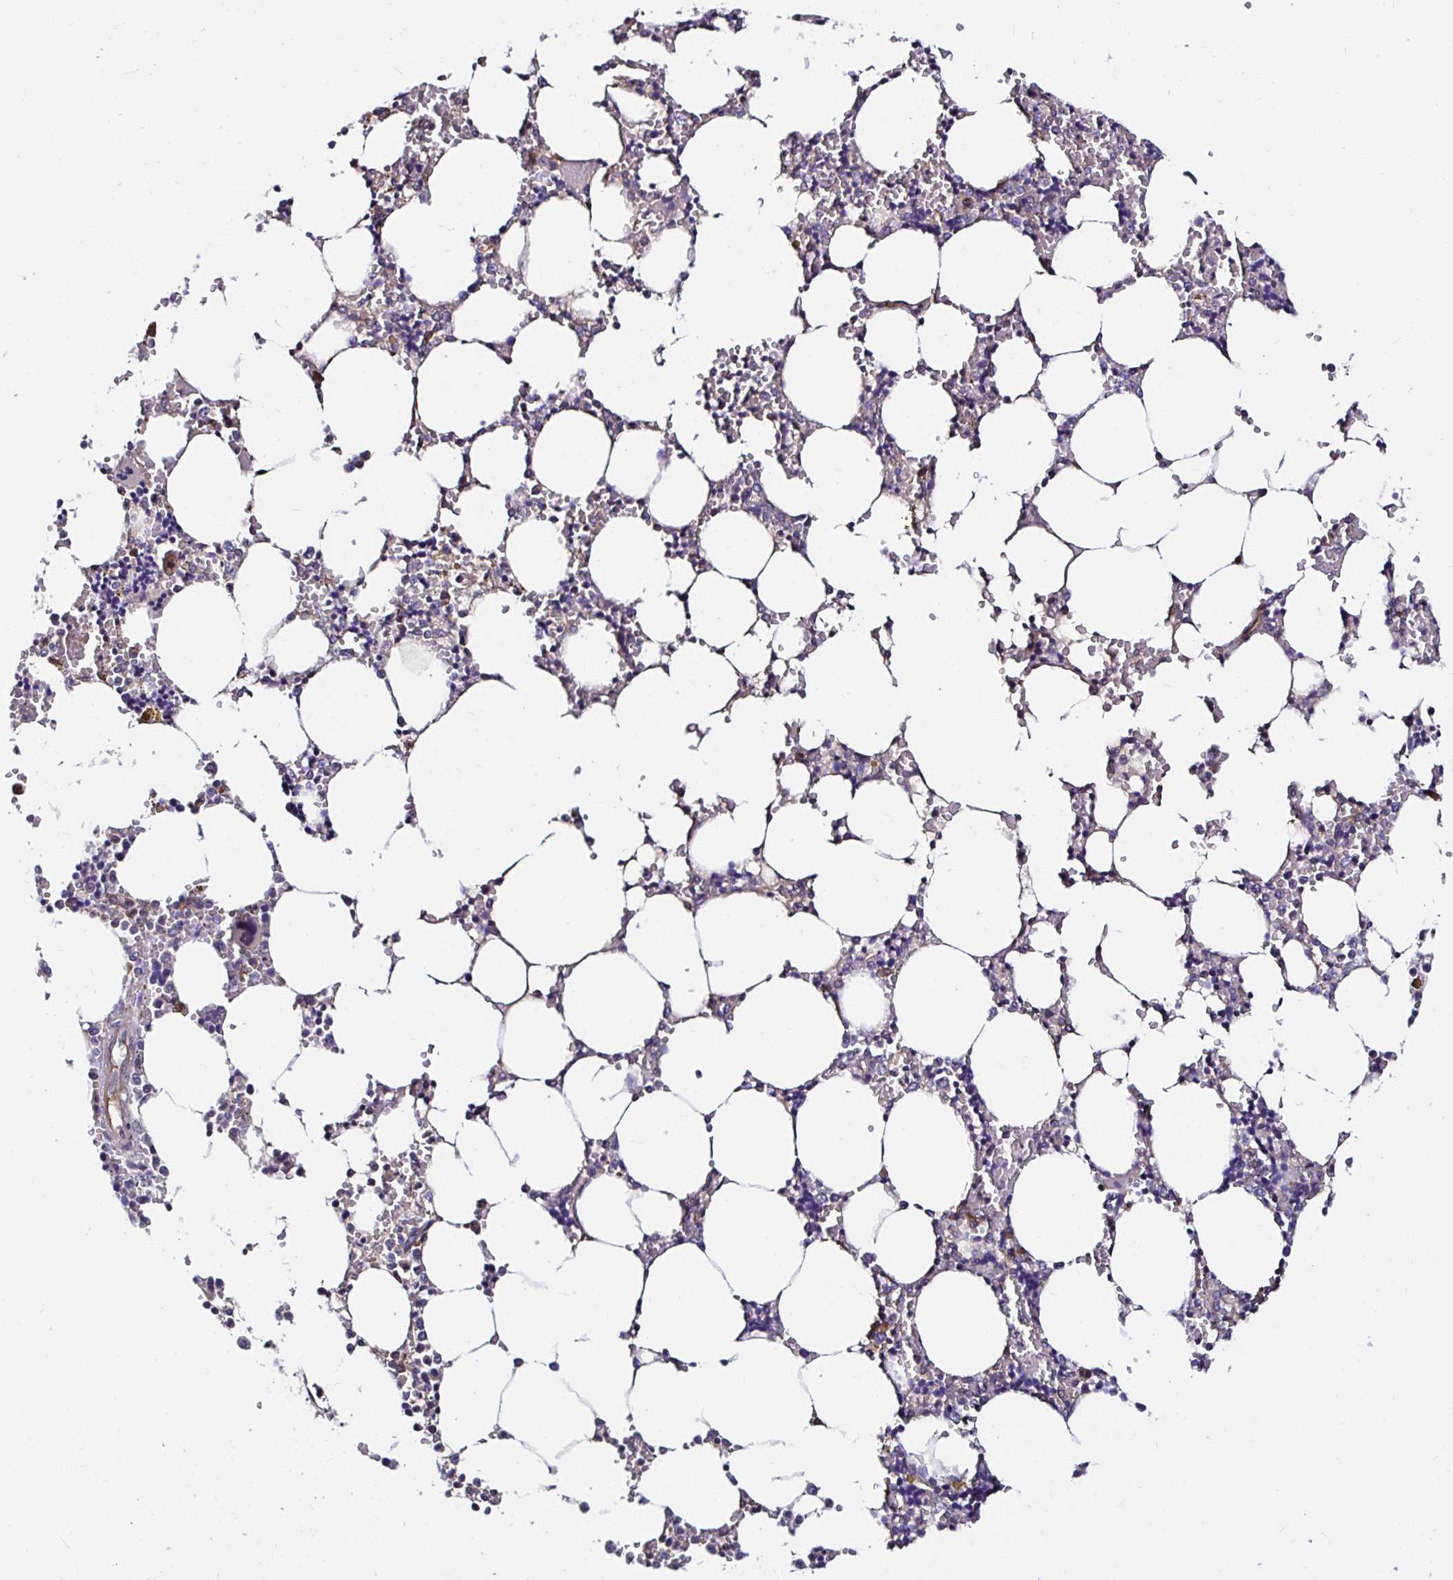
{"staining": {"intensity": "negative", "quantity": "none", "location": "none"}, "tissue": "bone marrow", "cell_type": "Hematopoietic cells", "image_type": "normal", "snomed": [{"axis": "morphology", "description": "Normal tissue, NOS"}, {"axis": "topography", "description": "Bone marrow"}], "caption": "DAB (3,3'-diaminobenzidine) immunohistochemical staining of normal bone marrow reveals no significant expression in hematopoietic cells.", "gene": "RSRP1", "patient": {"sex": "male", "age": 64}}